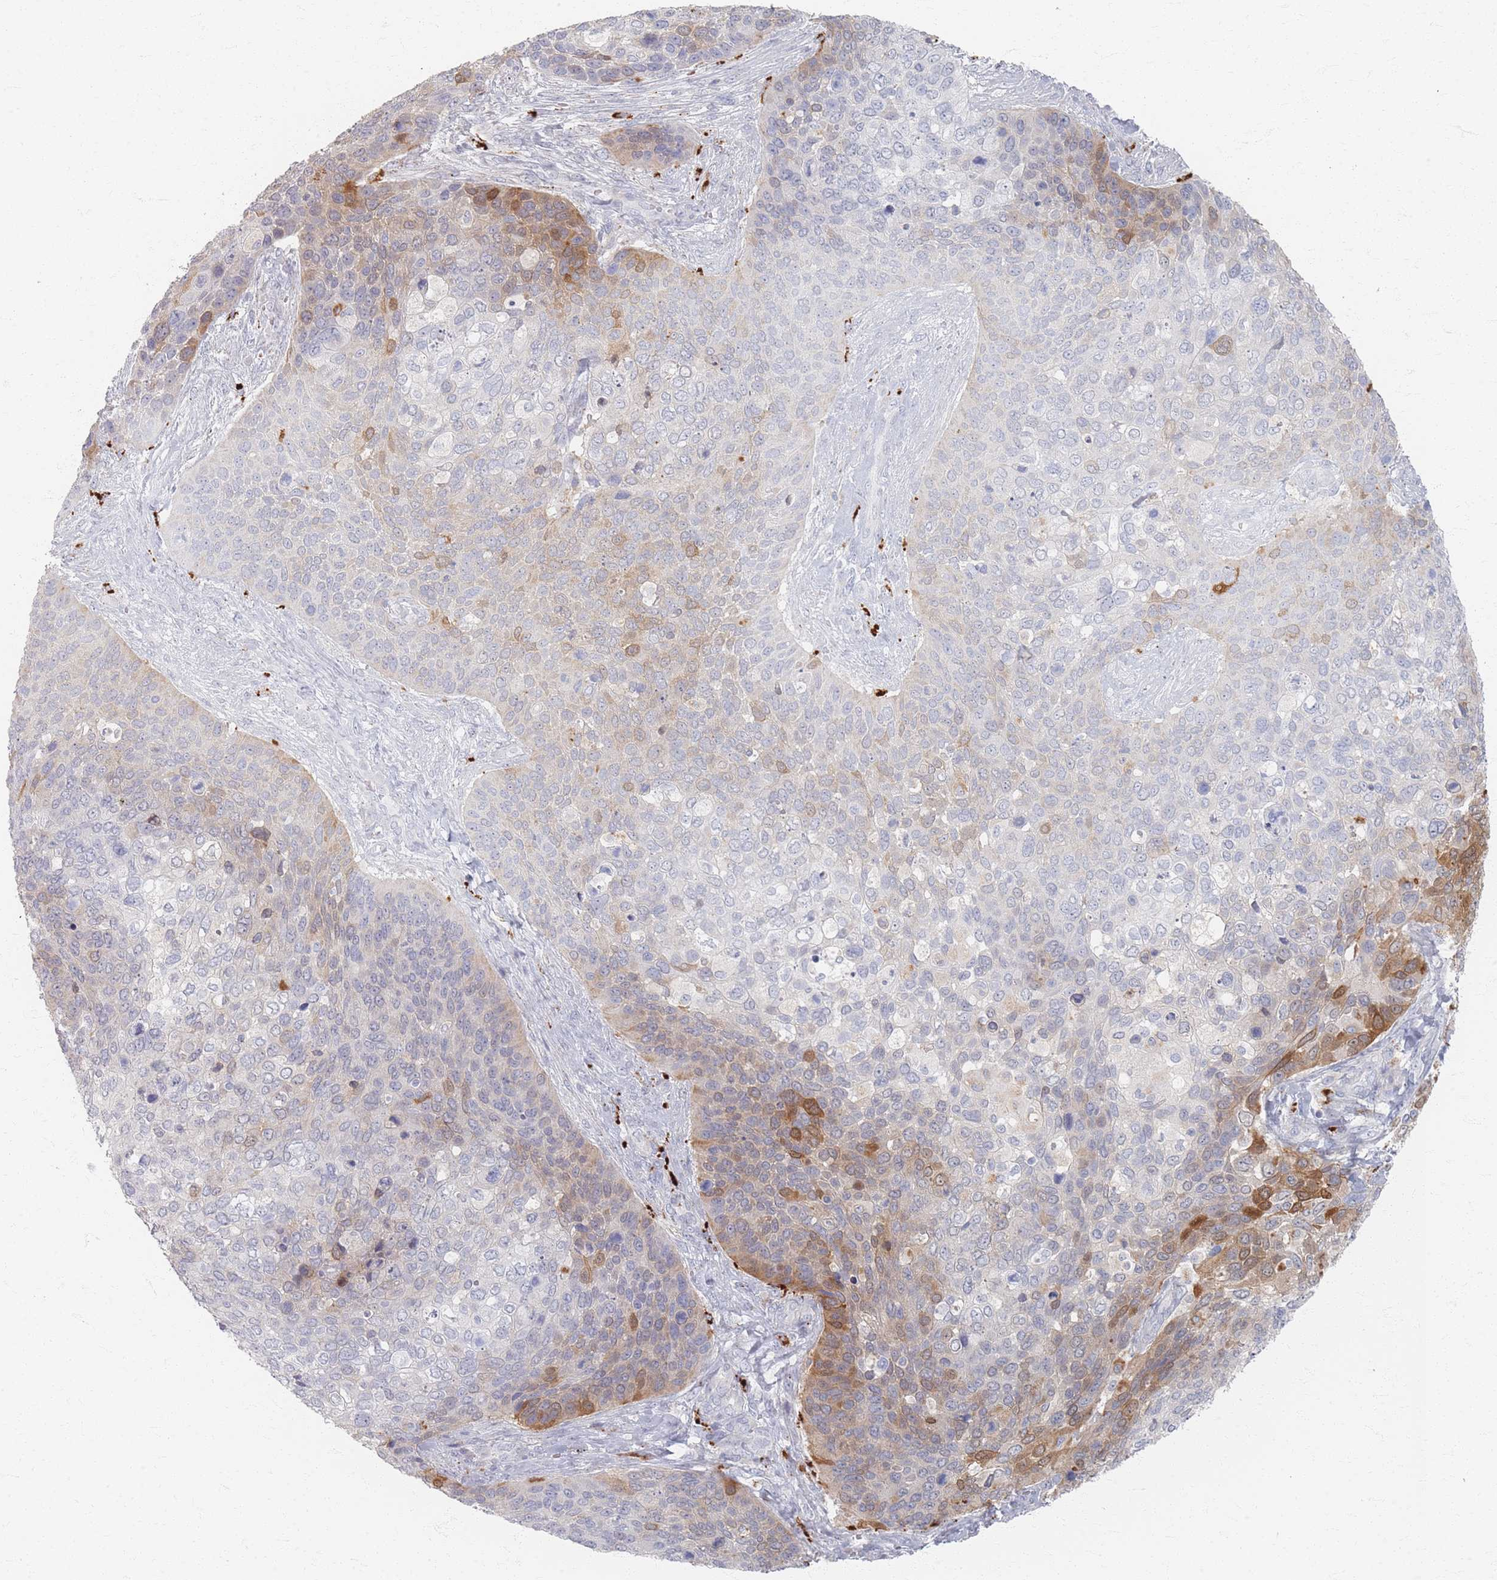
{"staining": {"intensity": "moderate", "quantity": "<25%", "location": "cytoplasmic/membranous"}, "tissue": "skin cancer", "cell_type": "Tumor cells", "image_type": "cancer", "snomed": [{"axis": "morphology", "description": "Basal cell carcinoma"}, {"axis": "topography", "description": "Skin"}], "caption": "A brown stain highlights moderate cytoplasmic/membranous positivity of a protein in human skin cancer tumor cells.", "gene": "SLC2A11", "patient": {"sex": "female", "age": 74}}